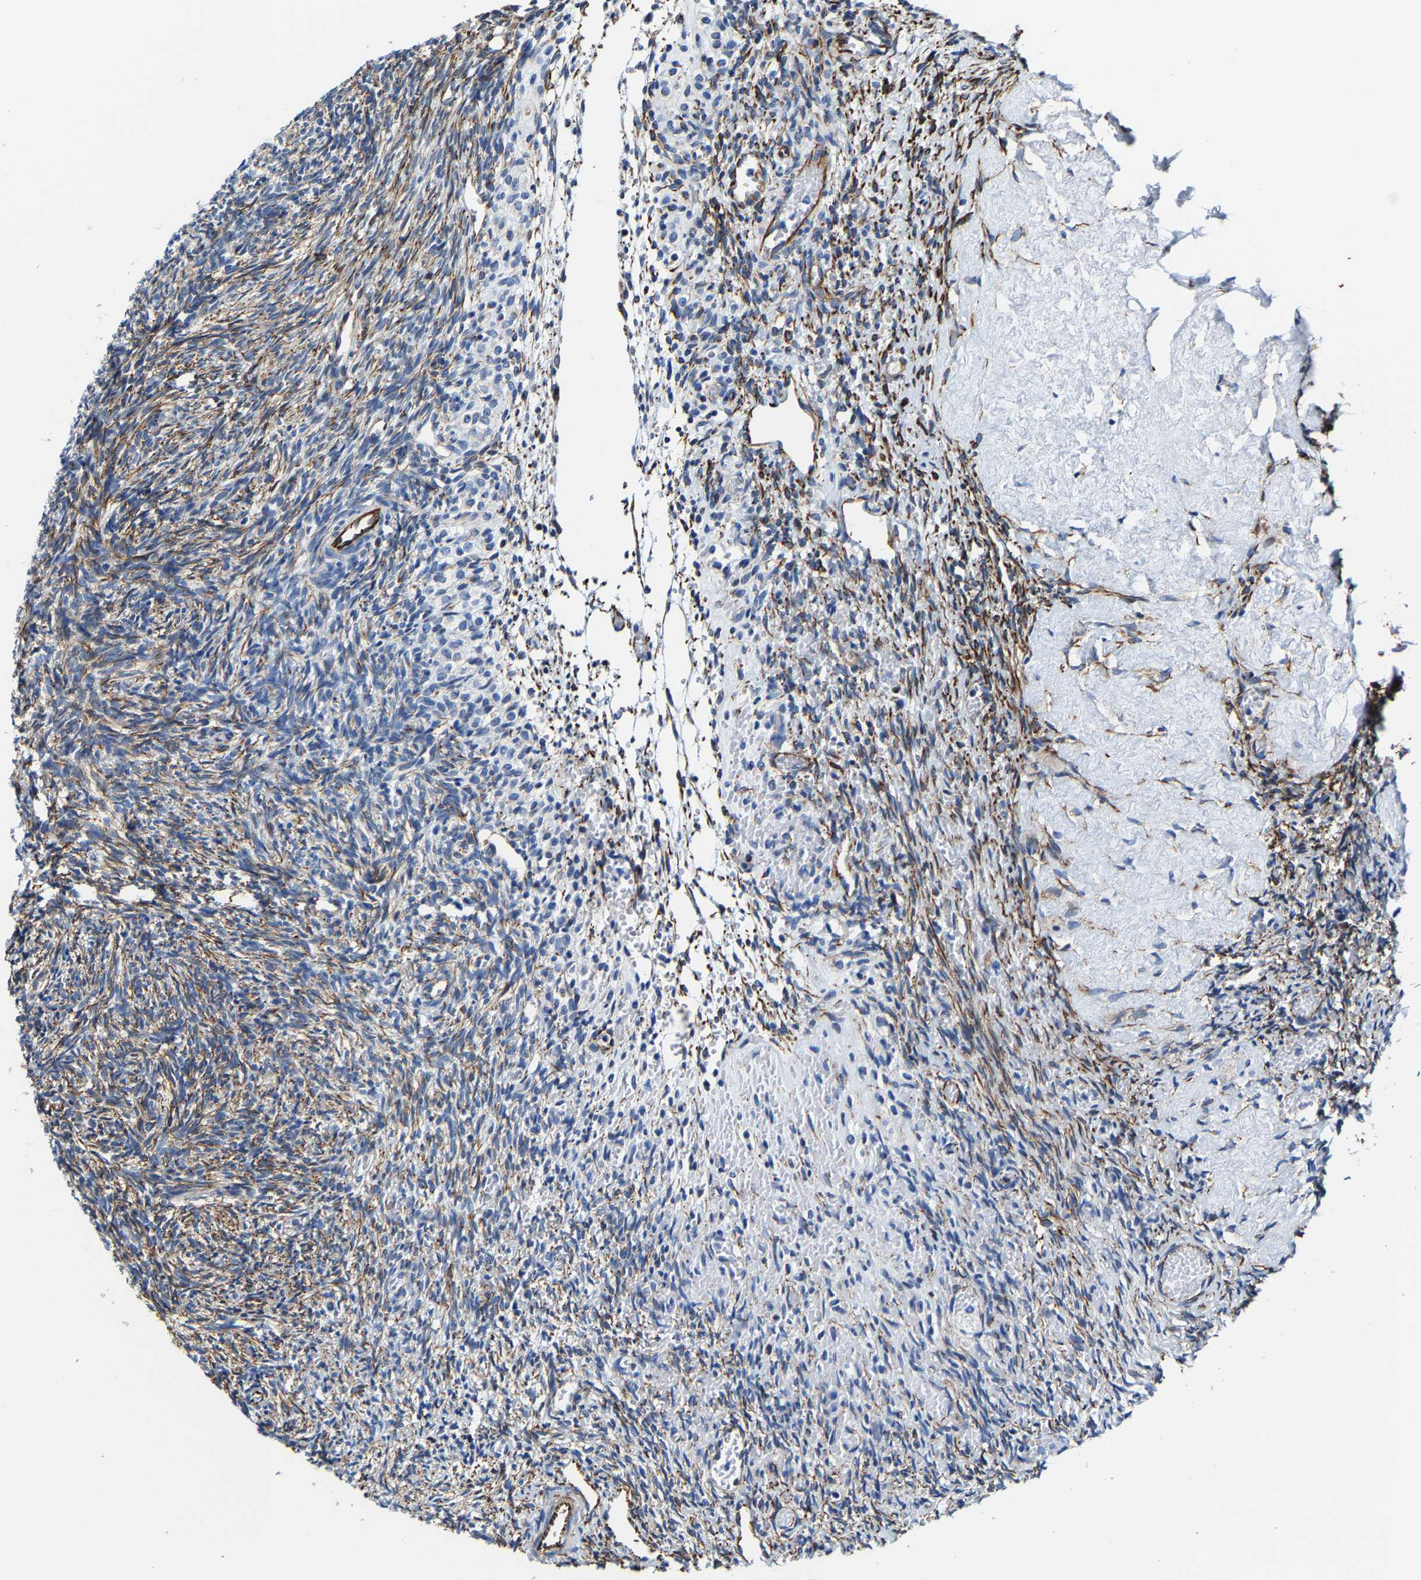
{"staining": {"intensity": "moderate", "quantity": ">75%", "location": "cytoplasmic/membranous"}, "tissue": "ovary", "cell_type": "Ovarian stroma cells", "image_type": "normal", "snomed": [{"axis": "morphology", "description": "Normal tissue, NOS"}, {"axis": "topography", "description": "Ovary"}], "caption": "This photomicrograph exhibits immunohistochemistry staining of normal human ovary, with medium moderate cytoplasmic/membranous expression in about >75% of ovarian stroma cells.", "gene": "MMEL1", "patient": {"sex": "female", "age": 41}}